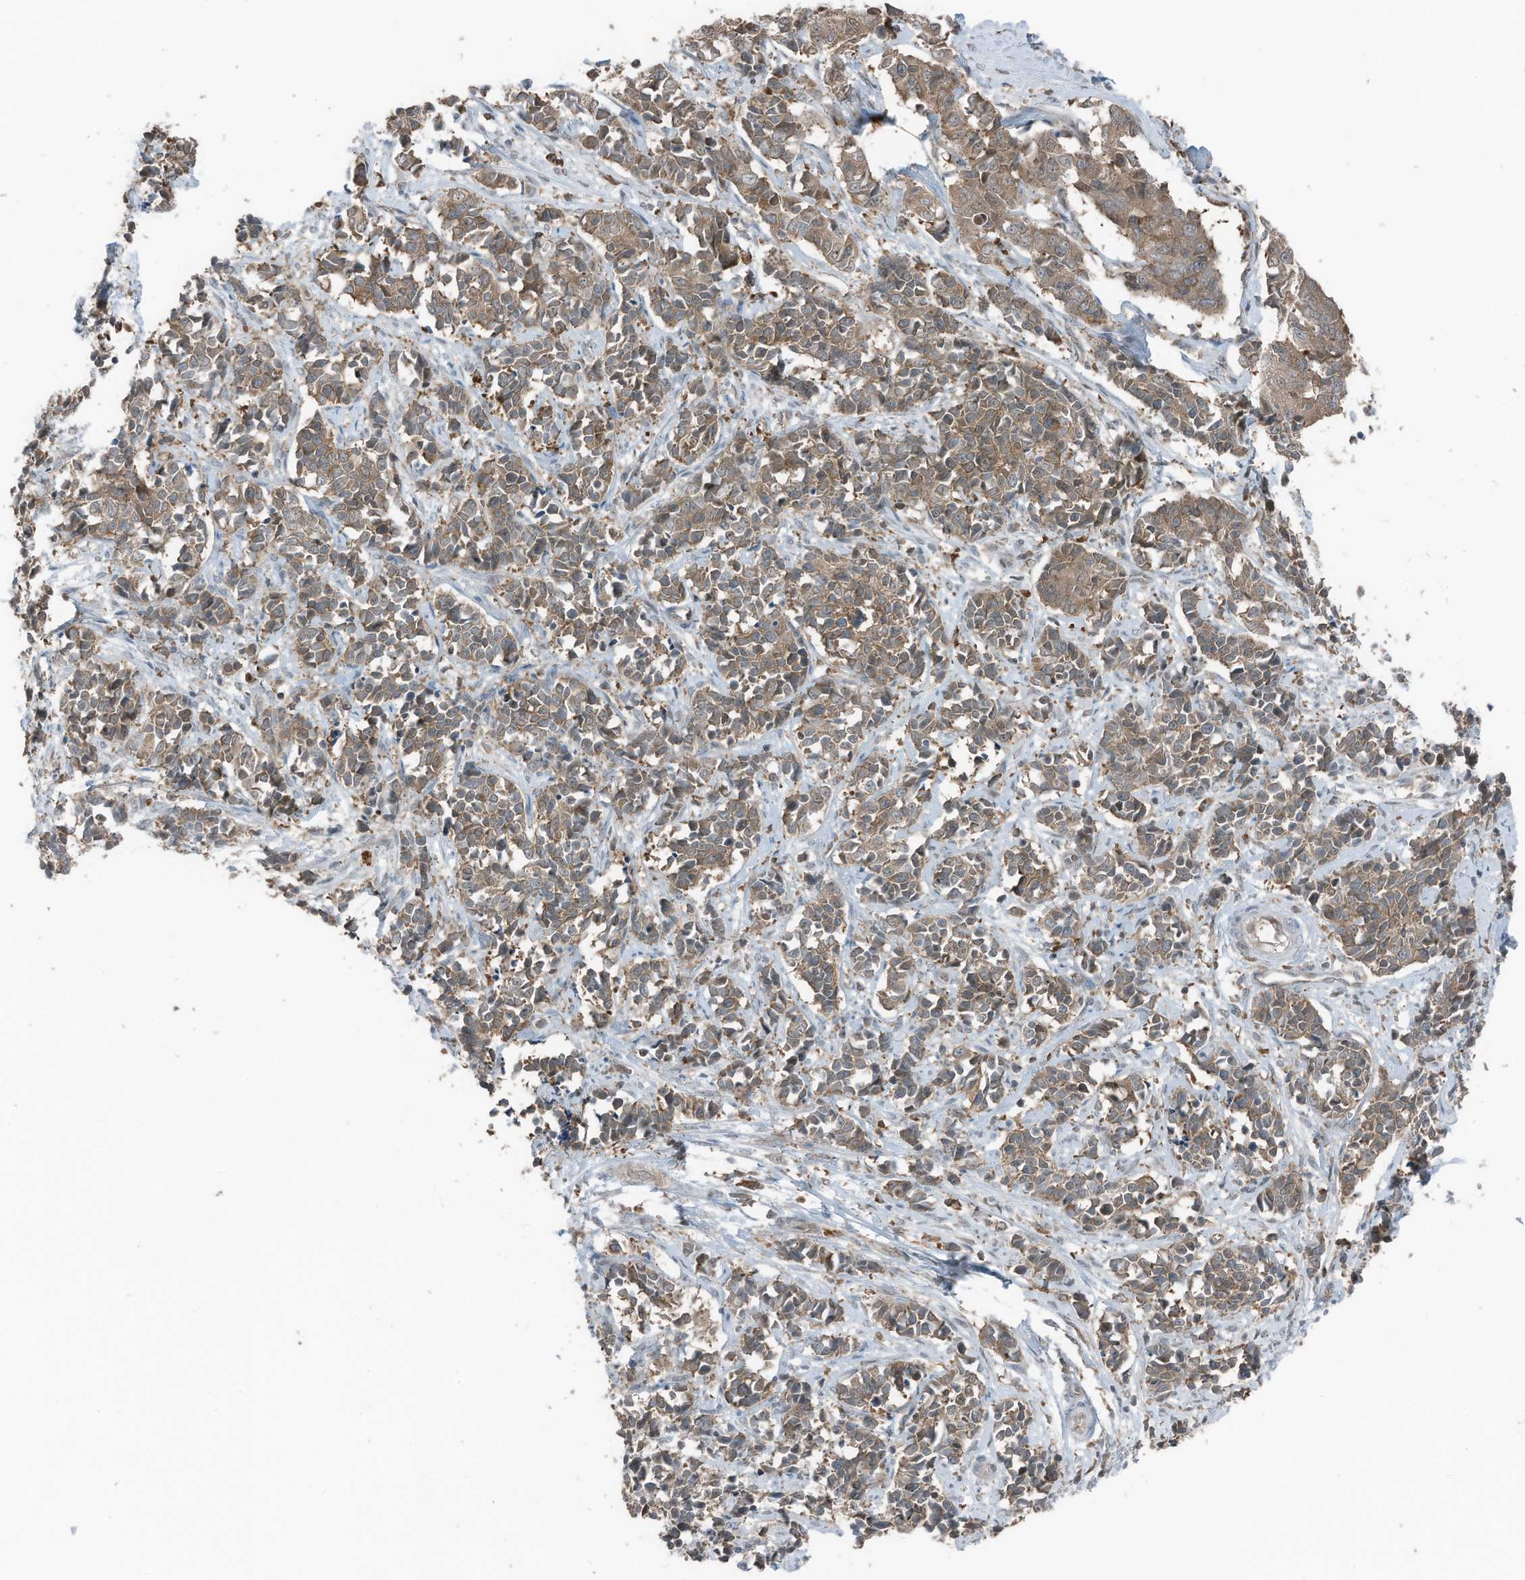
{"staining": {"intensity": "moderate", "quantity": ">75%", "location": "cytoplasmic/membranous"}, "tissue": "cervical cancer", "cell_type": "Tumor cells", "image_type": "cancer", "snomed": [{"axis": "morphology", "description": "Normal tissue, NOS"}, {"axis": "morphology", "description": "Squamous cell carcinoma, NOS"}, {"axis": "topography", "description": "Cervix"}], "caption": "This micrograph shows immunohistochemistry (IHC) staining of human cervical cancer, with medium moderate cytoplasmic/membranous staining in approximately >75% of tumor cells.", "gene": "TXNDC9", "patient": {"sex": "female", "age": 35}}